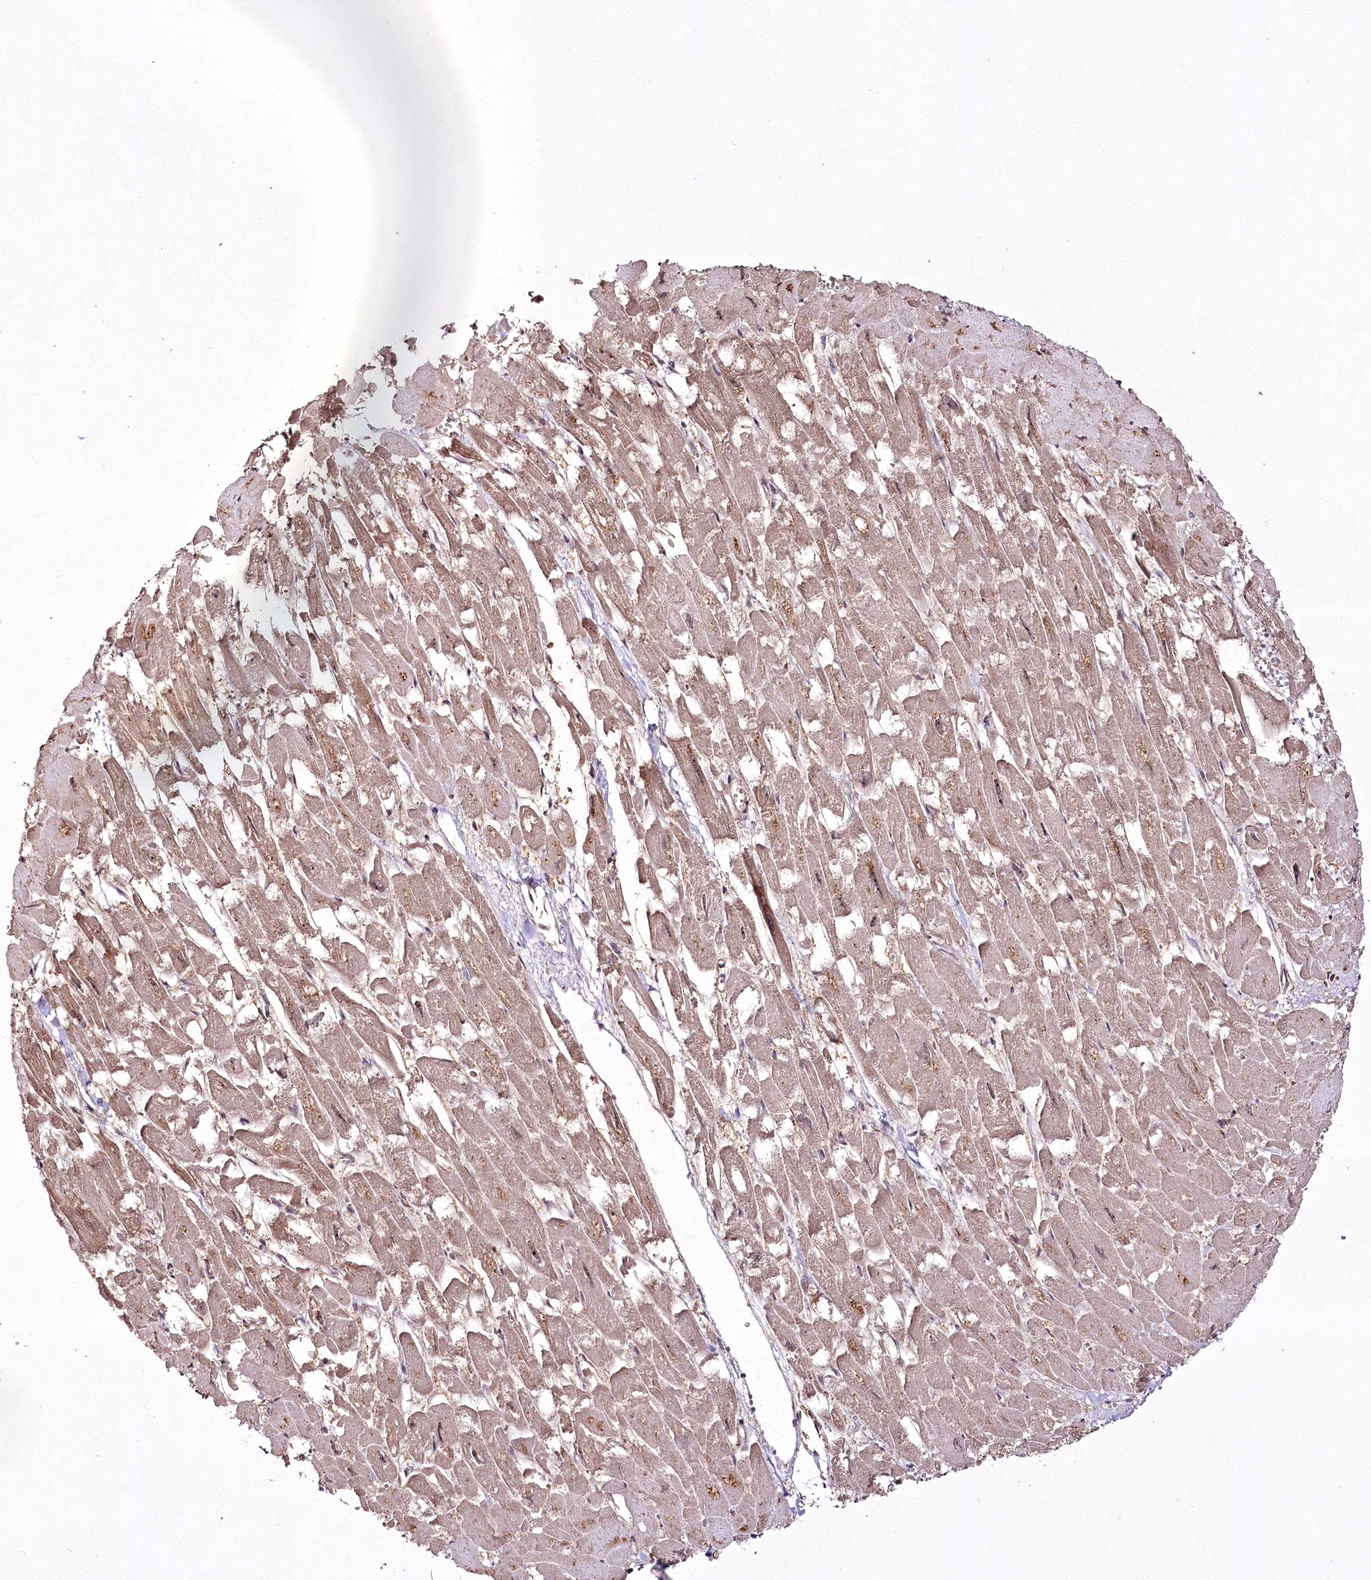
{"staining": {"intensity": "moderate", "quantity": ">75%", "location": "cytoplasmic/membranous"}, "tissue": "heart muscle", "cell_type": "Cardiomyocytes", "image_type": "normal", "snomed": [{"axis": "morphology", "description": "Normal tissue, NOS"}, {"axis": "topography", "description": "Heart"}], "caption": "Heart muscle stained for a protein exhibits moderate cytoplasmic/membranous positivity in cardiomyocytes.", "gene": "CCDC59", "patient": {"sex": "male", "age": 54}}